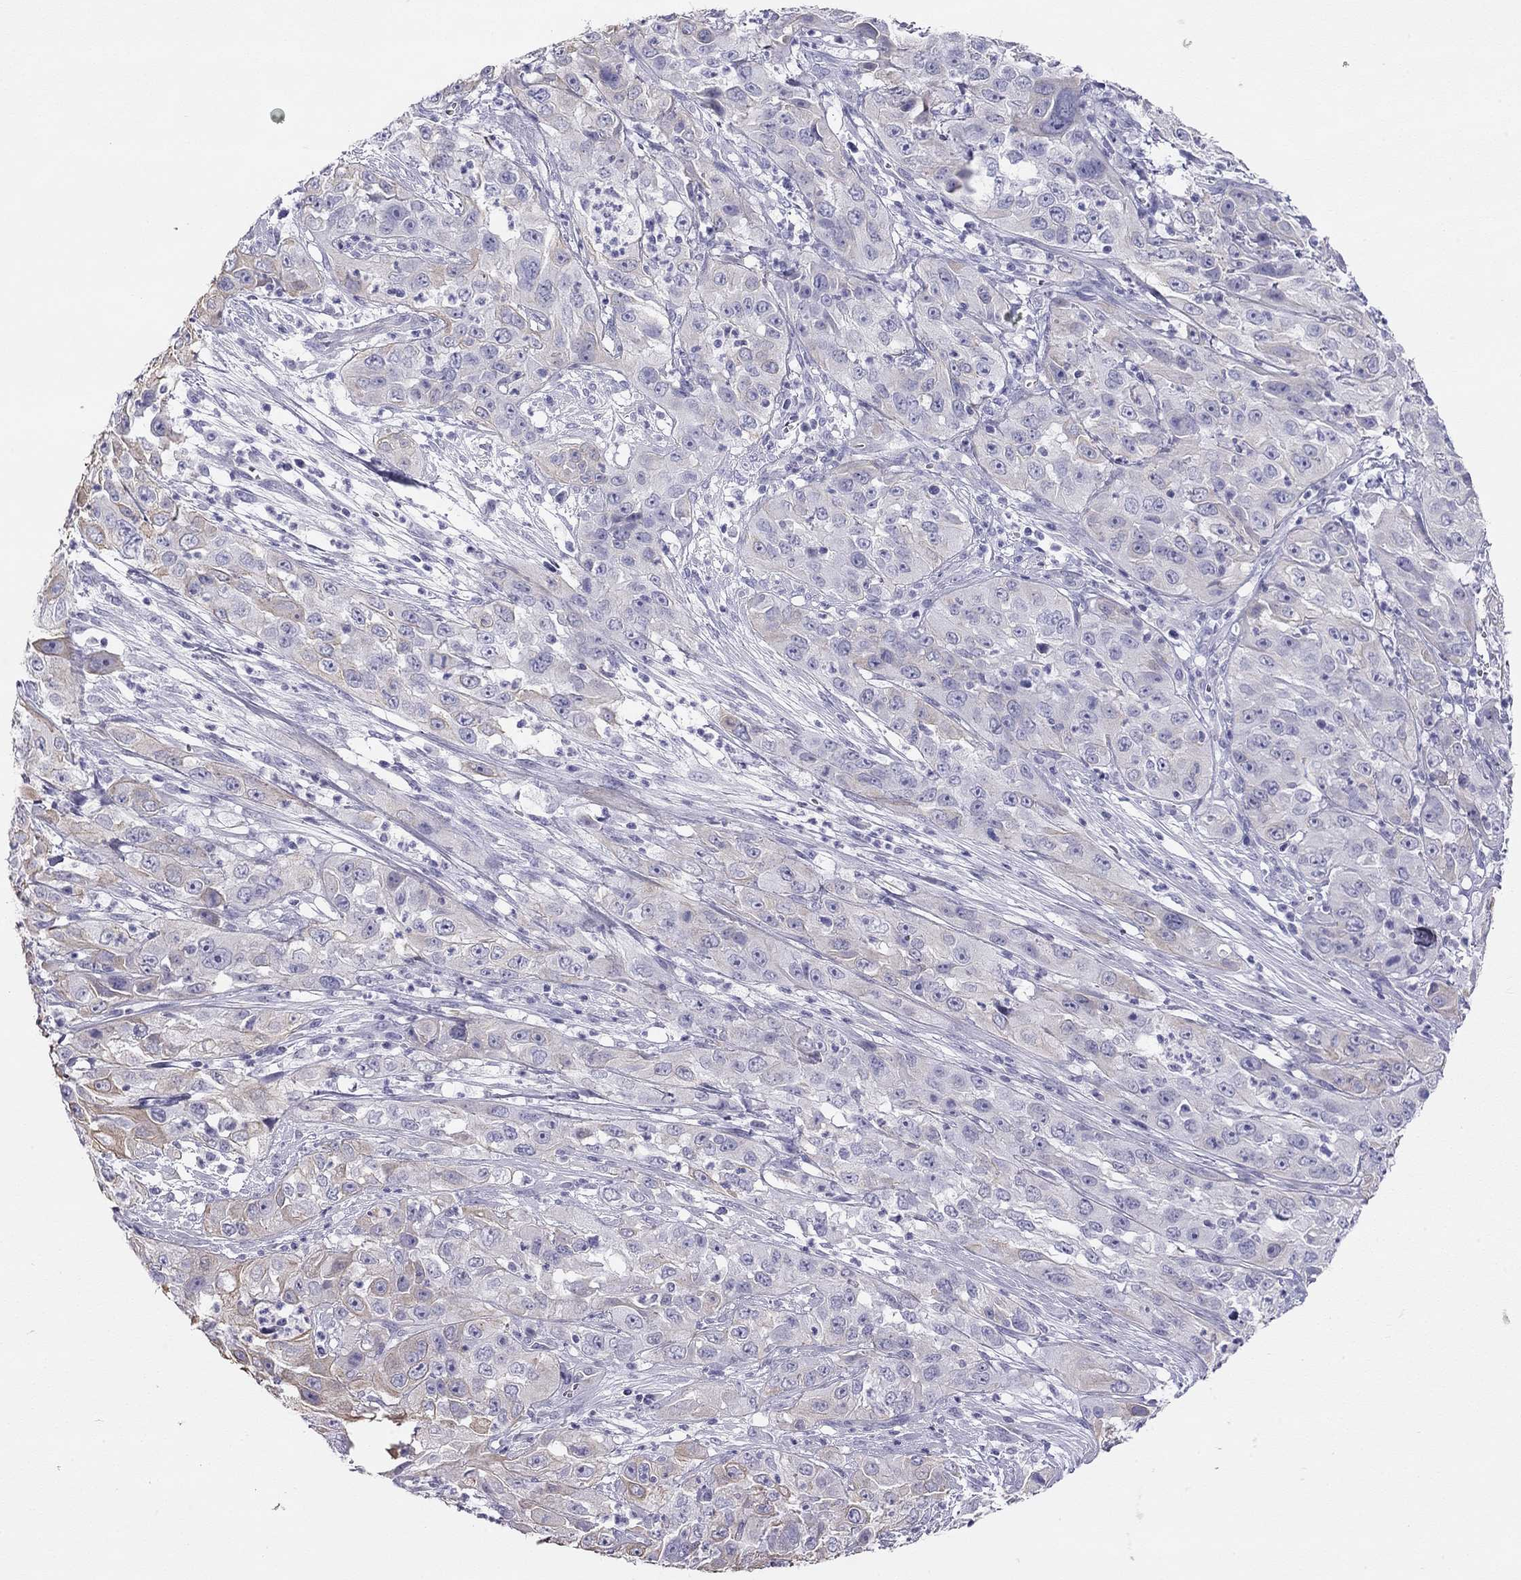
{"staining": {"intensity": "negative", "quantity": "none", "location": "none"}, "tissue": "cervical cancer", "cell_type": "Tumor cells", "image_type": "cancer", "snomed": [{"axis": "morphology", "description": "Squamous cell carcinoma, NOS"}, {"axis": "topography", "description": "Cervix"}], "caption": "Protein analysis of cervical squamous cell carcinoma displays no significant positivity in tumor cells.", "gene": "KCNV2", "patient": {"sex": "female", "age": 32}}